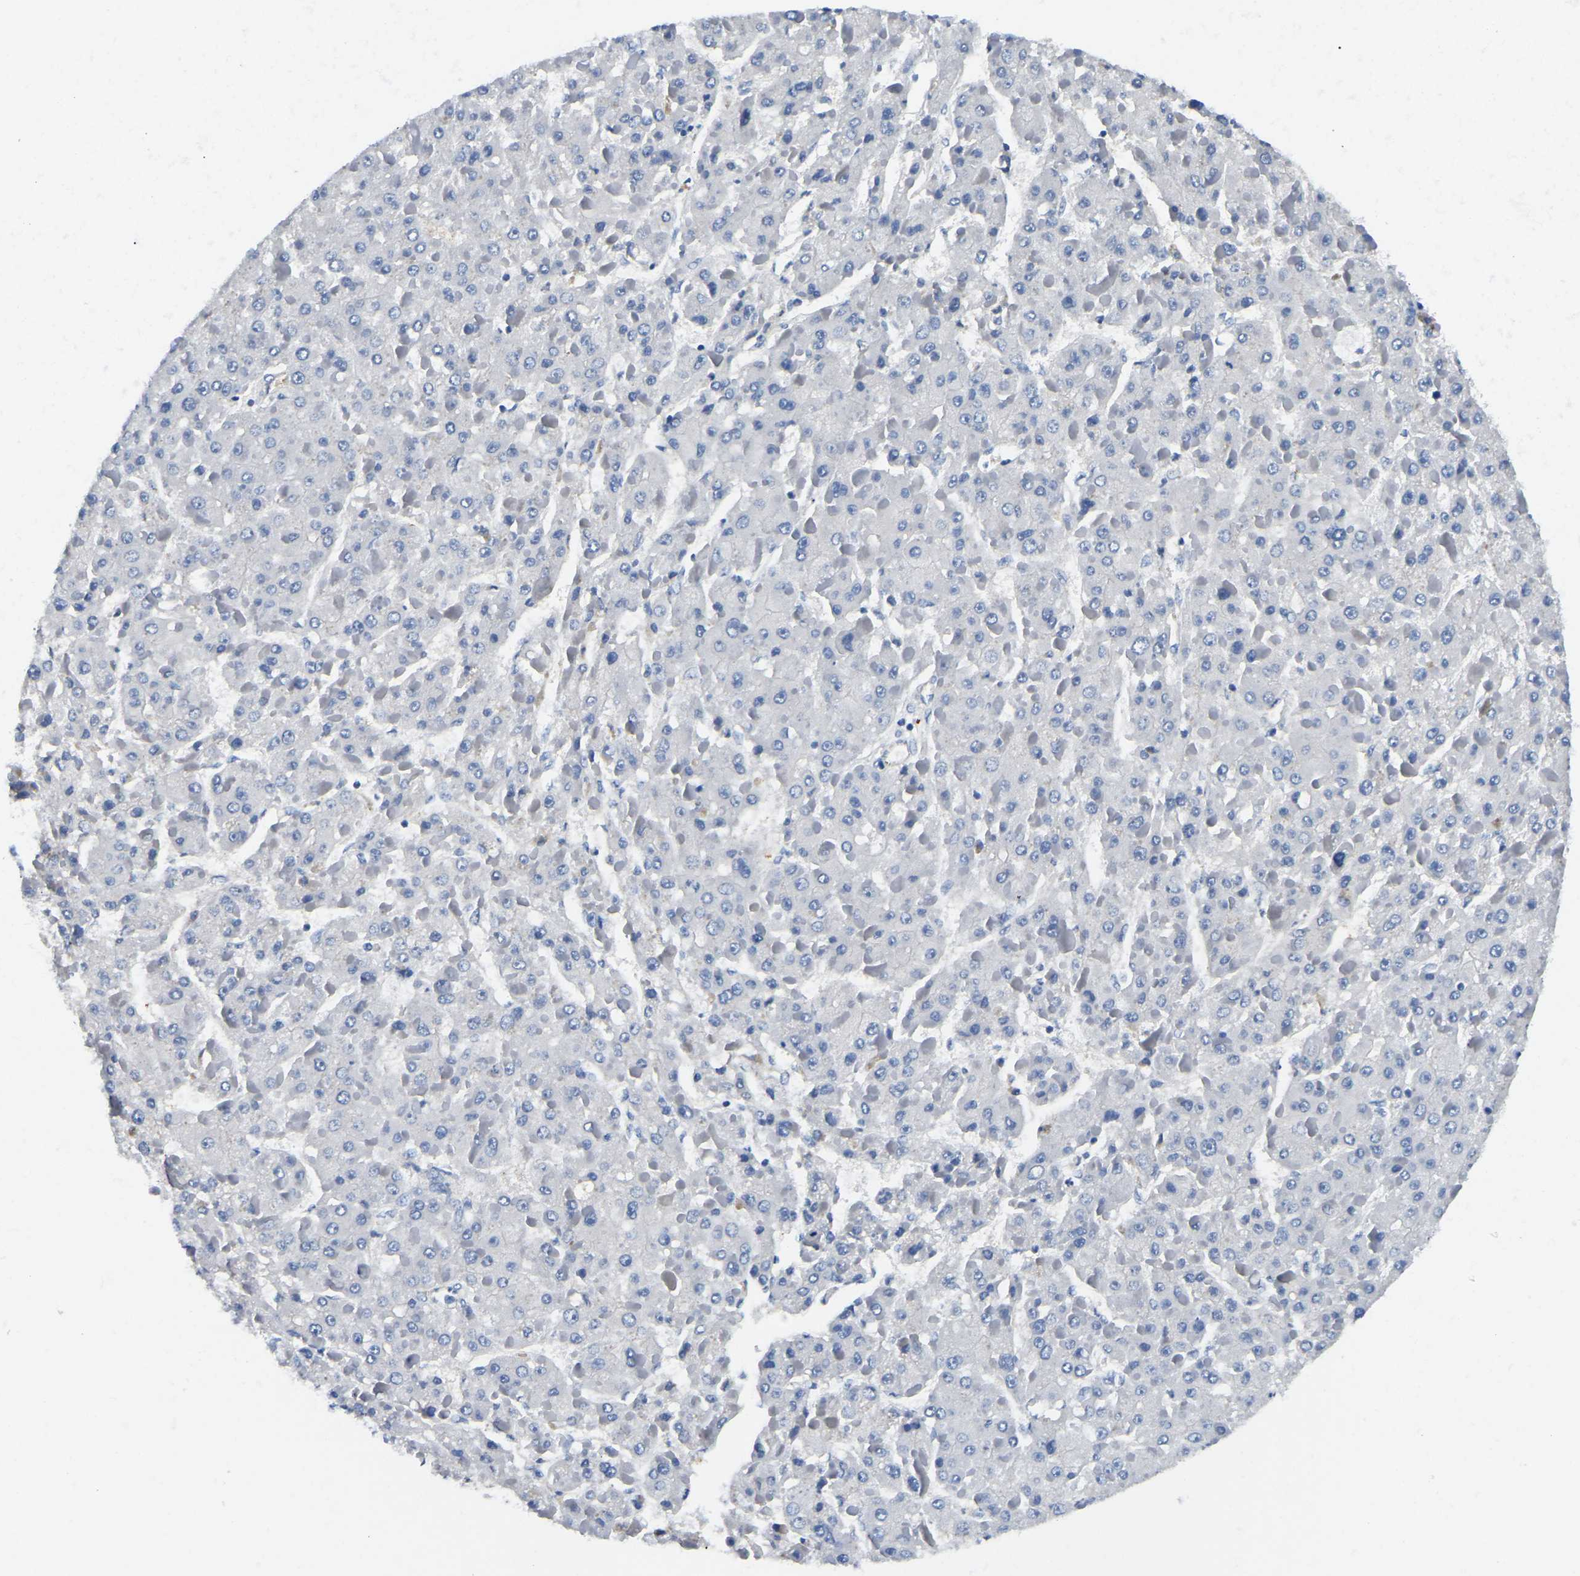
{"staining": {"intensity": "negative", "quantity": "none", "location": "none"}, "tissue": "liver cancer", "cell_type": "Tumor cells", "image_type": "cancer", "snomed": [{"axis": "morphology", "description": "Carcinoma, Hepatocellular, NOS"}, {"axis": "topography", "description": "Liver"}], "caption": "This is an immunohistochemistry histopathology image of human liver cancer (hepatocellular carcinoma). There is no staining in tumor cells.", "gene": "DUSP8", "patient": {"sex": "female", "age": 73}}